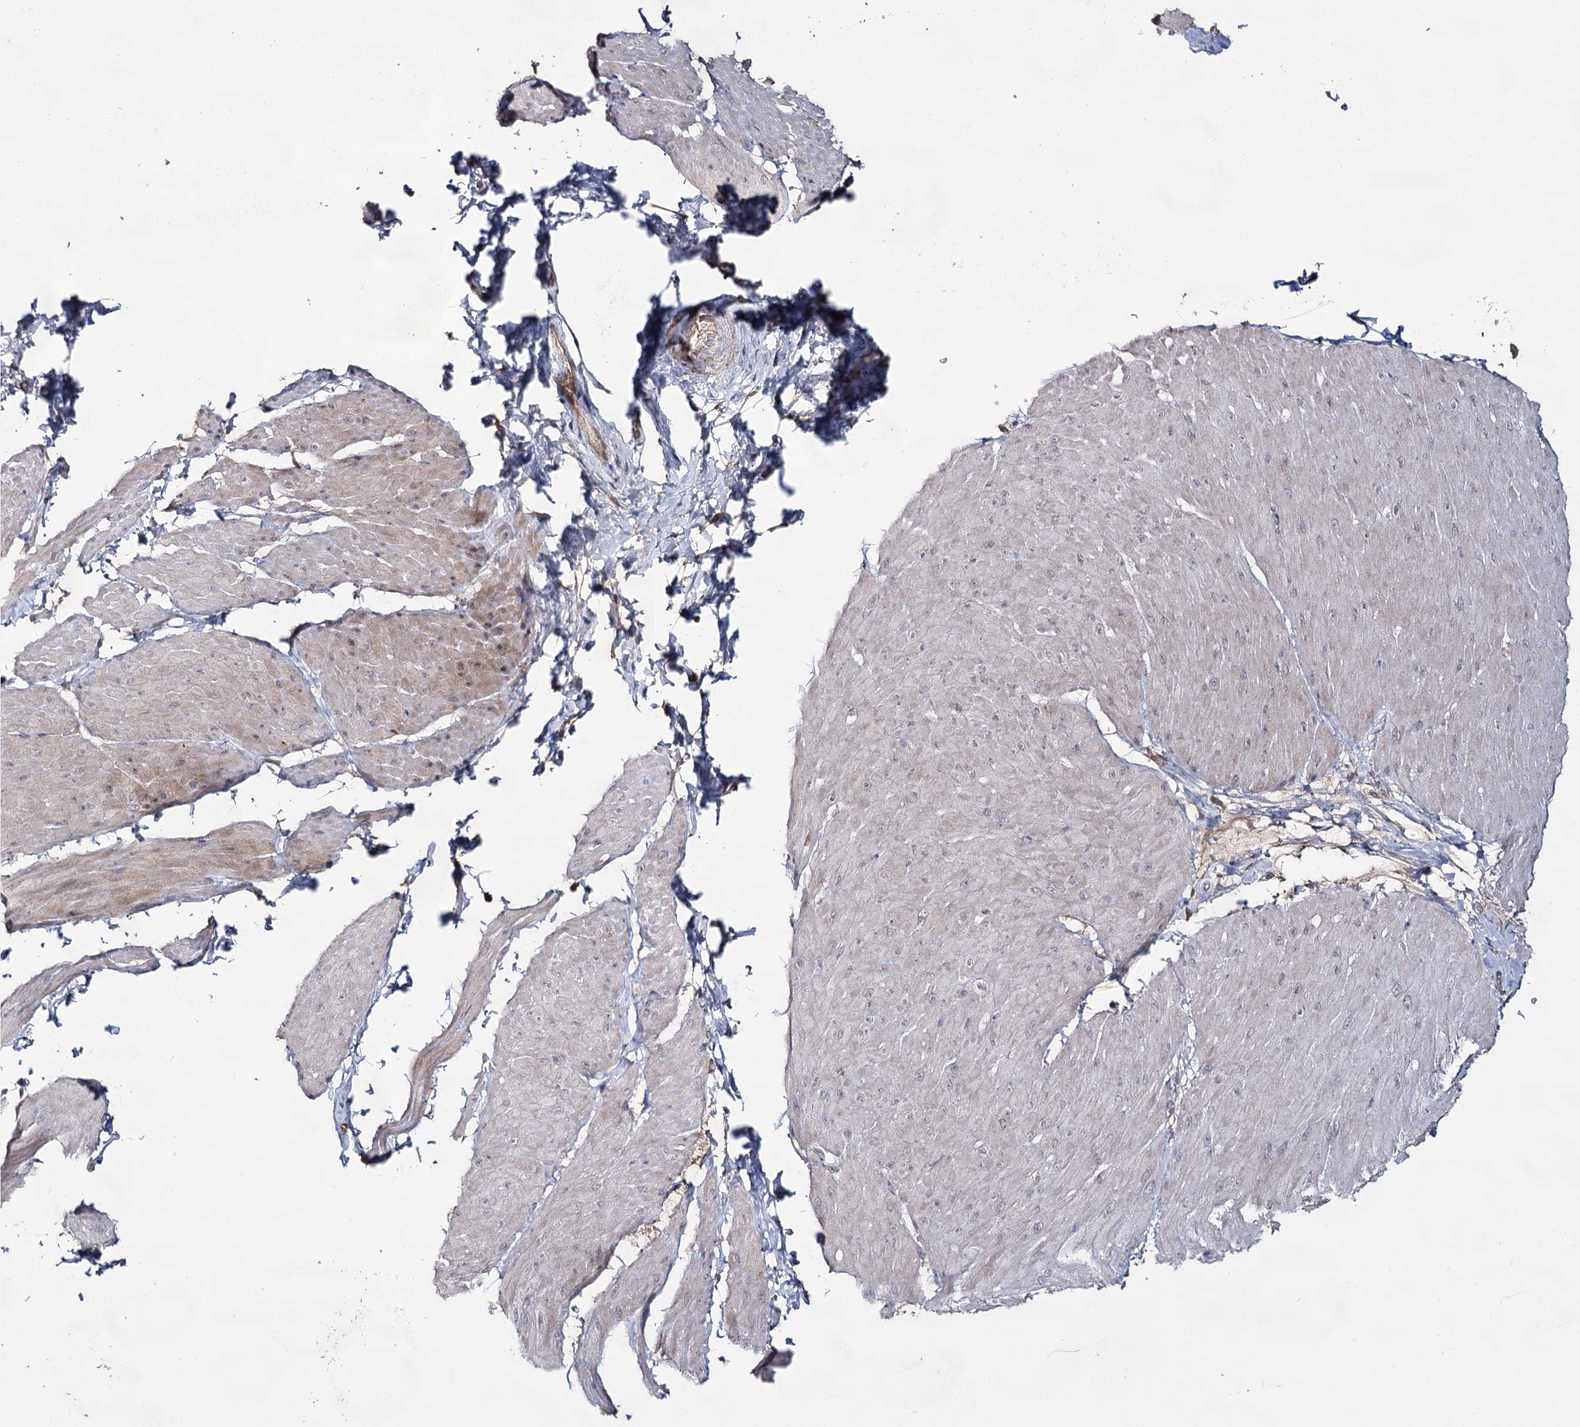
{"staining": {"intensity": "negative", "quantity": "none", "location": "none"}, "tissue": "smooth muscle", "cell_type": "Smooth muscle cells", "image_type": "normal", "snomed": [{"axis": "morphology", "description": "Urothelial carcinoma, High grade"}, {"axis": "topography", "description": "Urinary bladder"}], "caption": "DAB (3,3'-diaminobenzidine) immunohistochemical staining of benign human smooth muscle exhibits no significant expression in smooth muscle cells.", "gene": "ACTR6", "patient": {"sex": "male", "age": 46}}